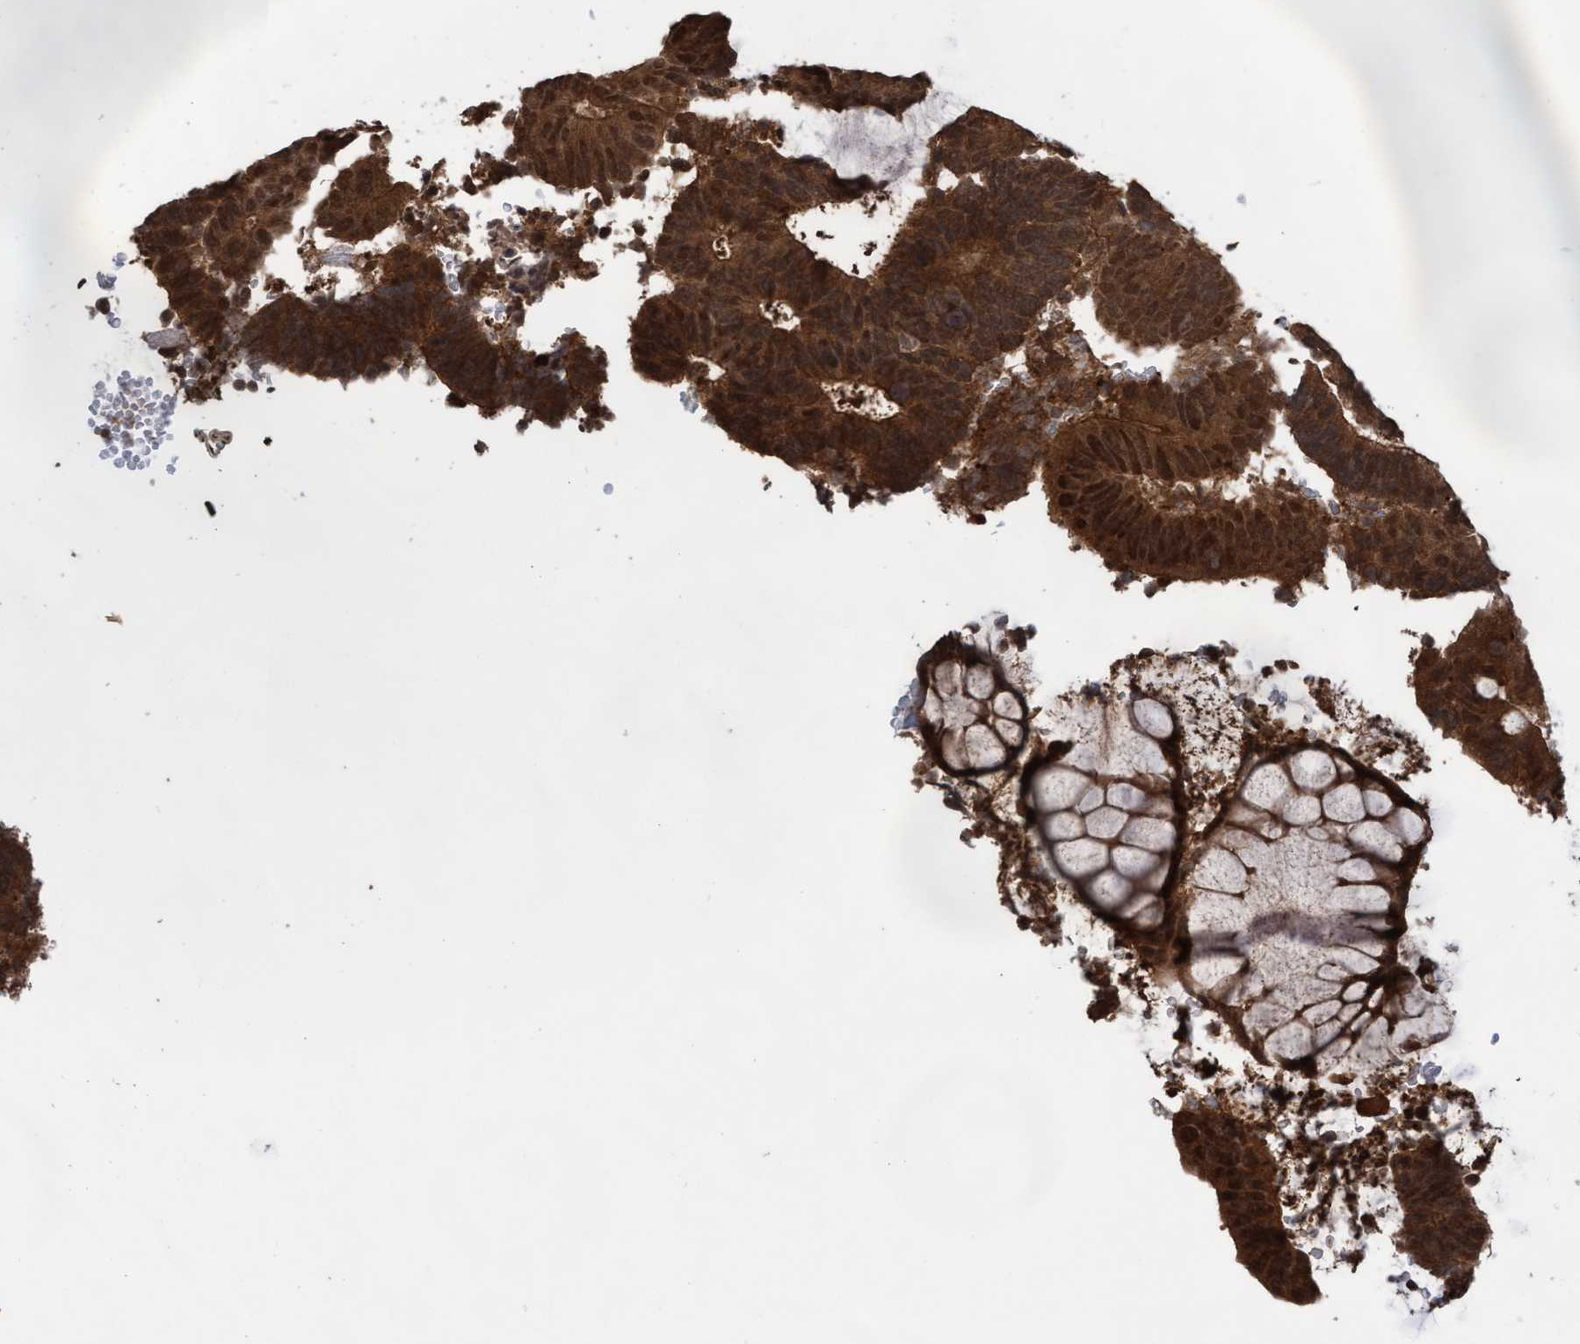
{"staining": {"intensity": "strong", "quantity": ">75%", "location": "cytoplasmic/membranous,nuclear"}, "tissue": "colorectal cancer", "cell_type": "Tumor cells", "image_type": "cancer", "snomed": [{"axis": "morphology", "description": "Adenocarcinoma, NOS"}, {"axis": "topography", "description": "Colon"}], "caption": "Protein analysis of colorectal cancer (adenocarcinoma) tissue exhibits strong cytoplasmic/membranous and nuclear staining in approximately >75% of tumor cells.", "gene": "WASF1", "patient": {"sex": "male", "age": 56}}